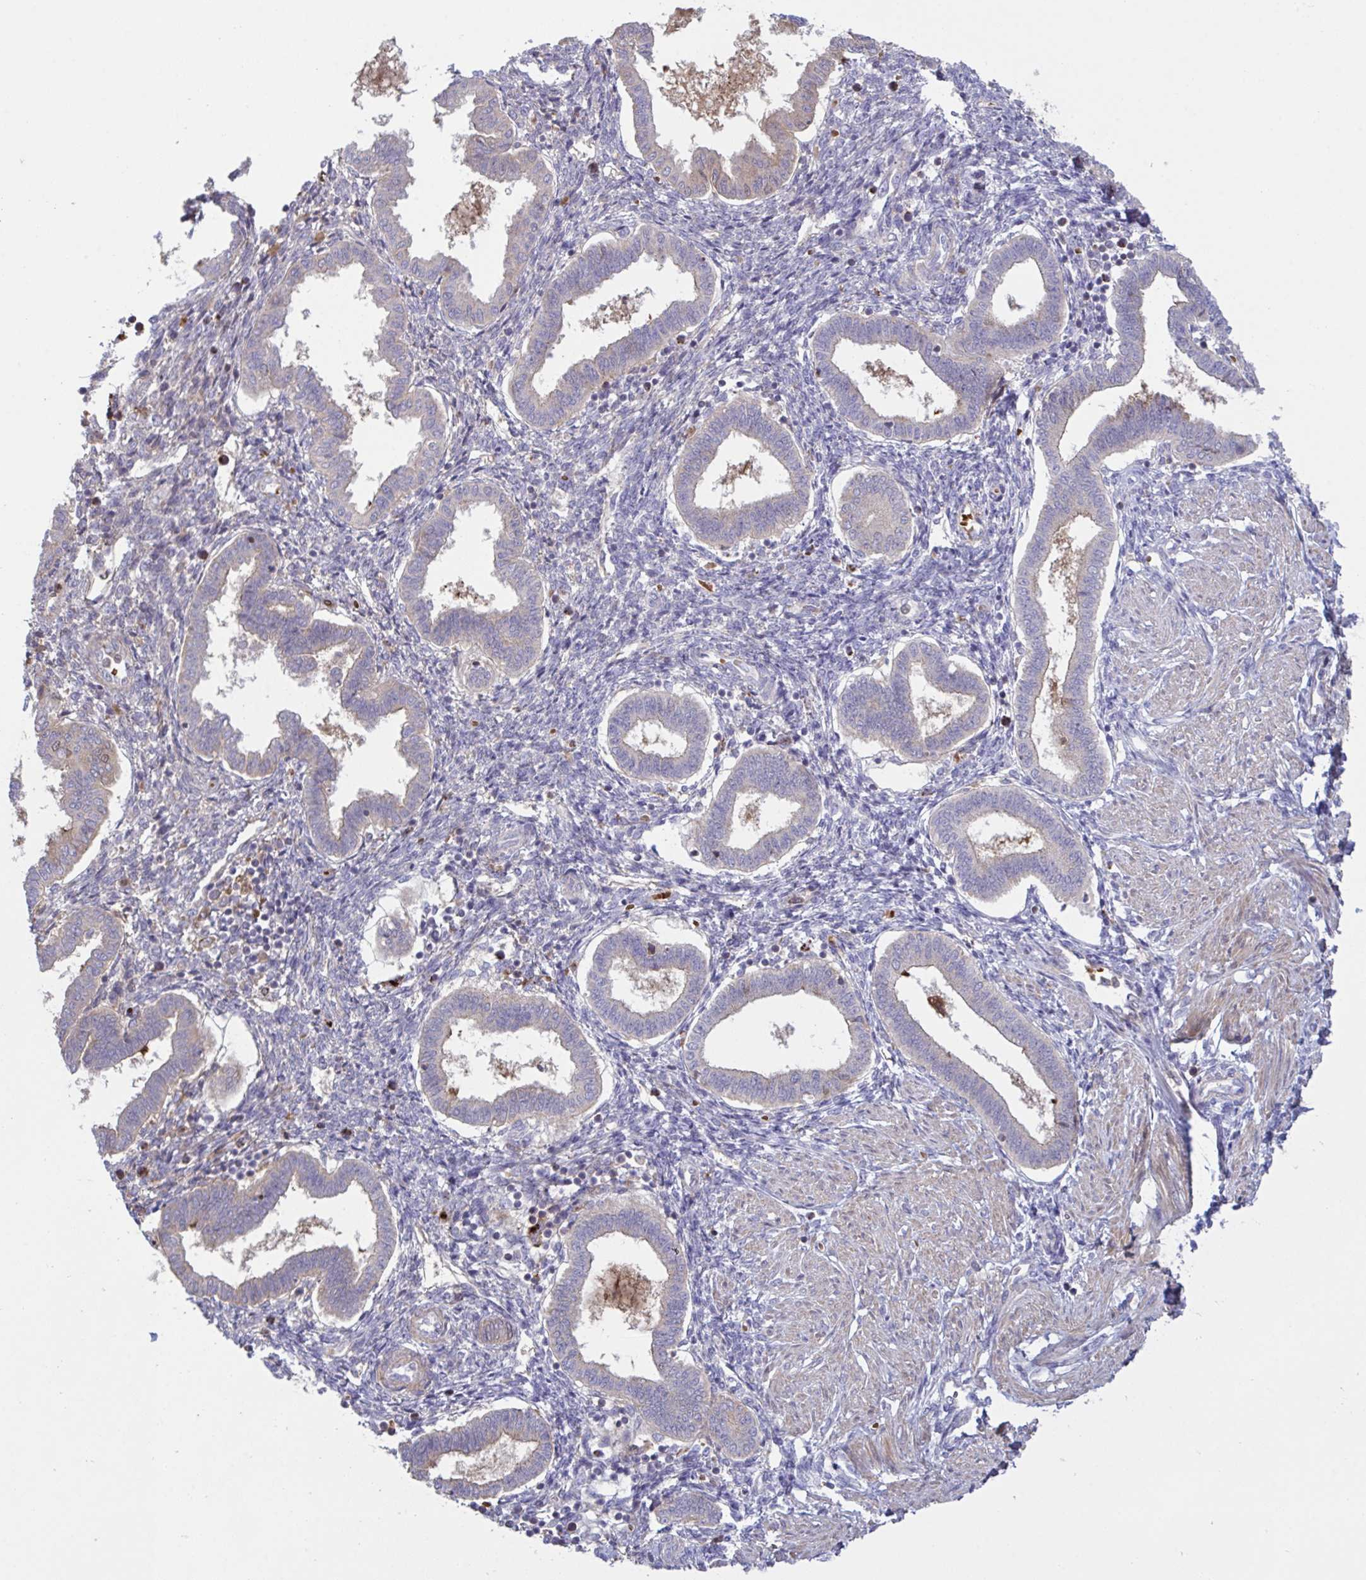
{"staining": {"intensity": "negative", "quantity": "none", "location": "none"}, "tissue": "endometrium", "cell_type": "Cells in endometrial stroma", "image_type": "normal", "snomed": [{"axis": "morphology", "description": "Normal tissue, NOS"}, {"axis": "topography", "description": "Endometrium"}], "caption": "This is an immunohistochemistry (IHC) photomicrograph of benign endometrium. There is no expression in cells in endometrial stroma.", "gene": "IL1R1", "patient": {"sex": "female", "age": 24}}